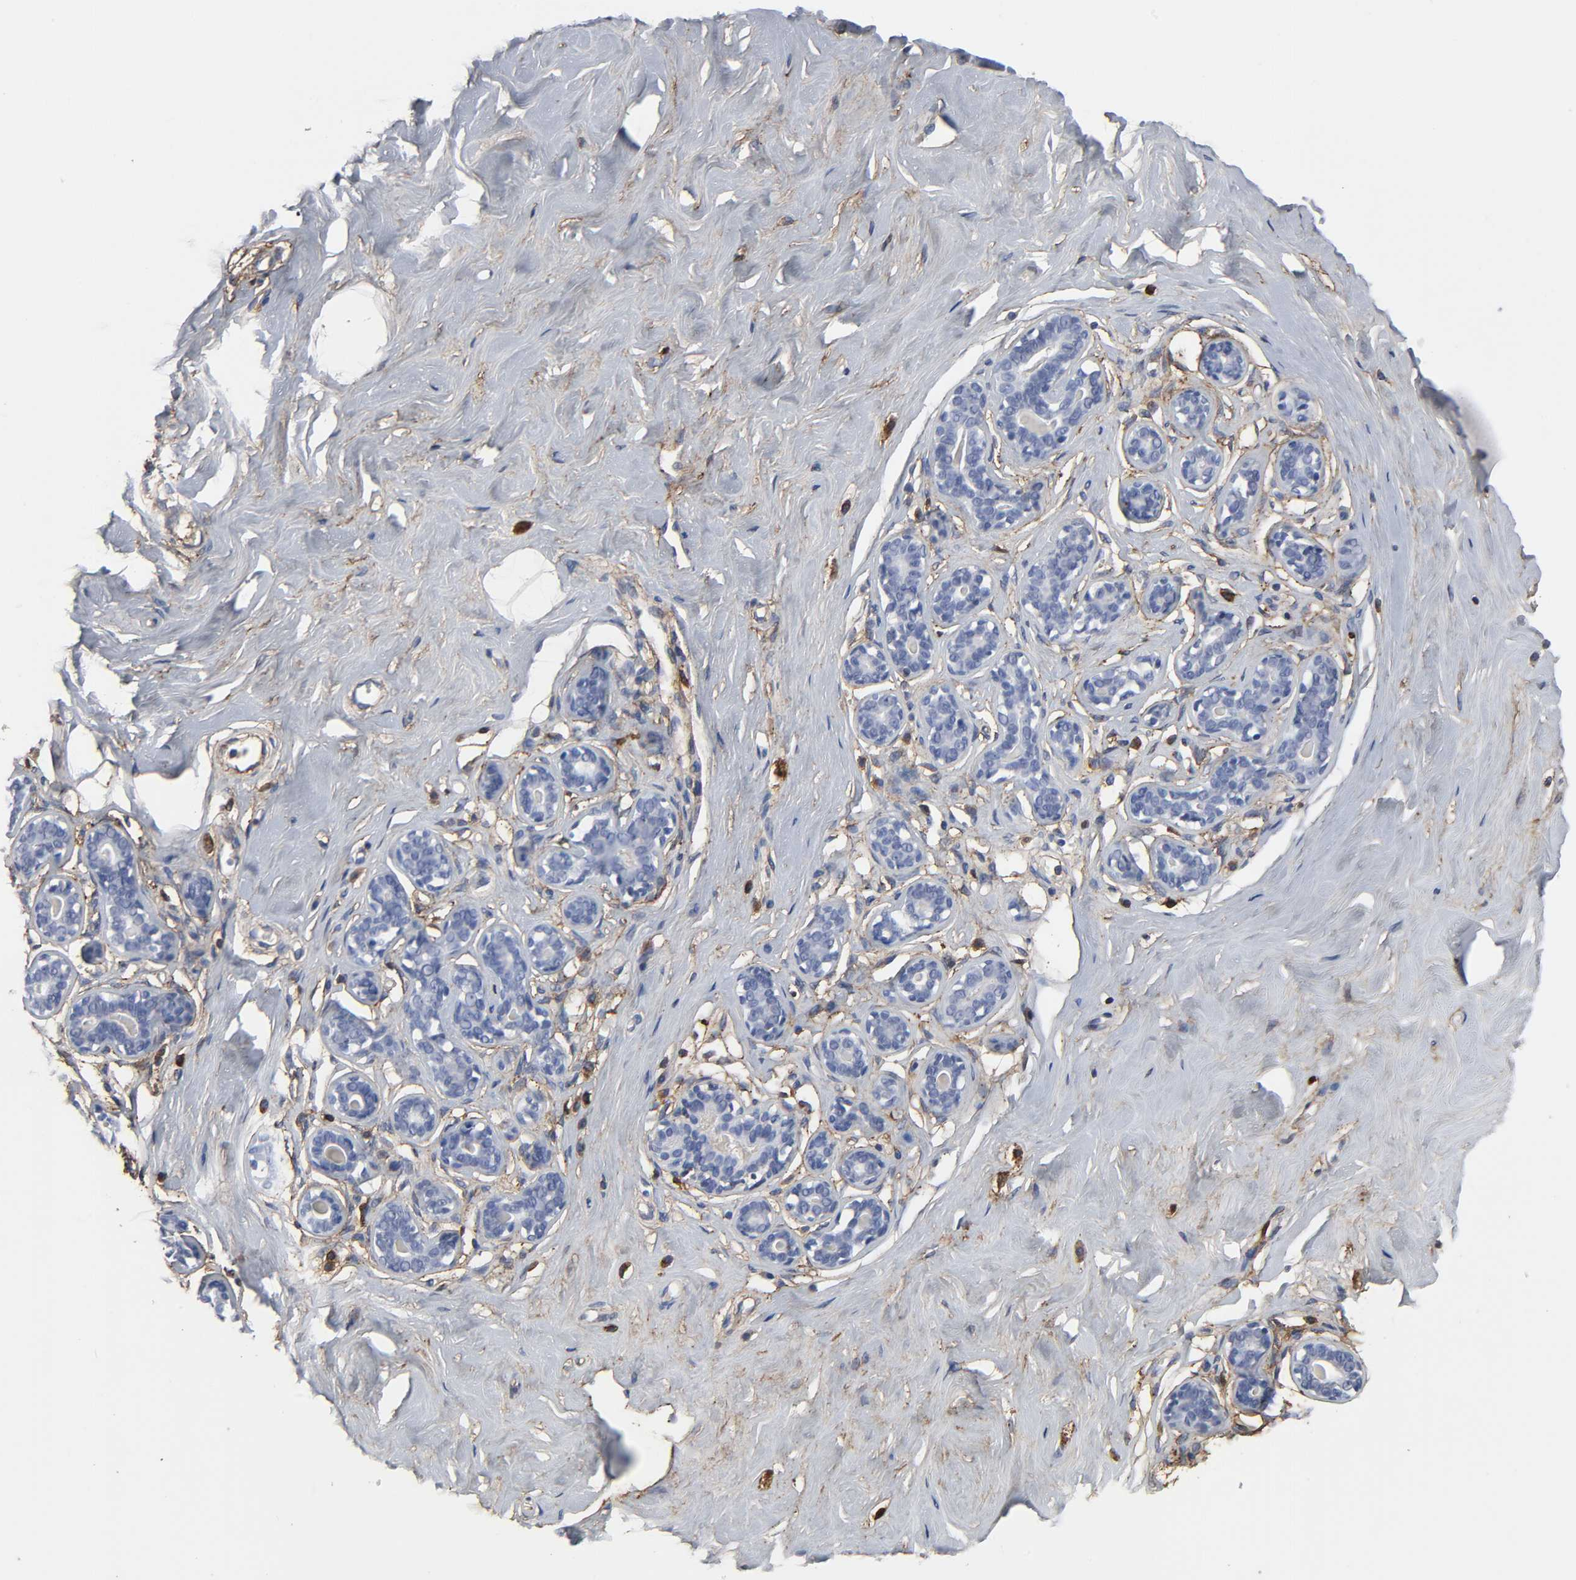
{"staining": {"intensity": "weak", "quantity": "25%-75%", "location": "cytoplasmic/membranous"}, "tissue": "breast", "cell_type": "Adipocytes", "image_type": "normal", "snomed": [{"axis": "morphology", "description": "Normal tissue, NOS"}, {"axis": "topography", "description": "Breast"}], "caption": "Weak cytoplasmic/membranous expression for a protein is seen in about 25%-75% of adipocytes of normal breast using IHC.", "gene": "FBLN1", "patient": {"sex": "female", "age": 23}}